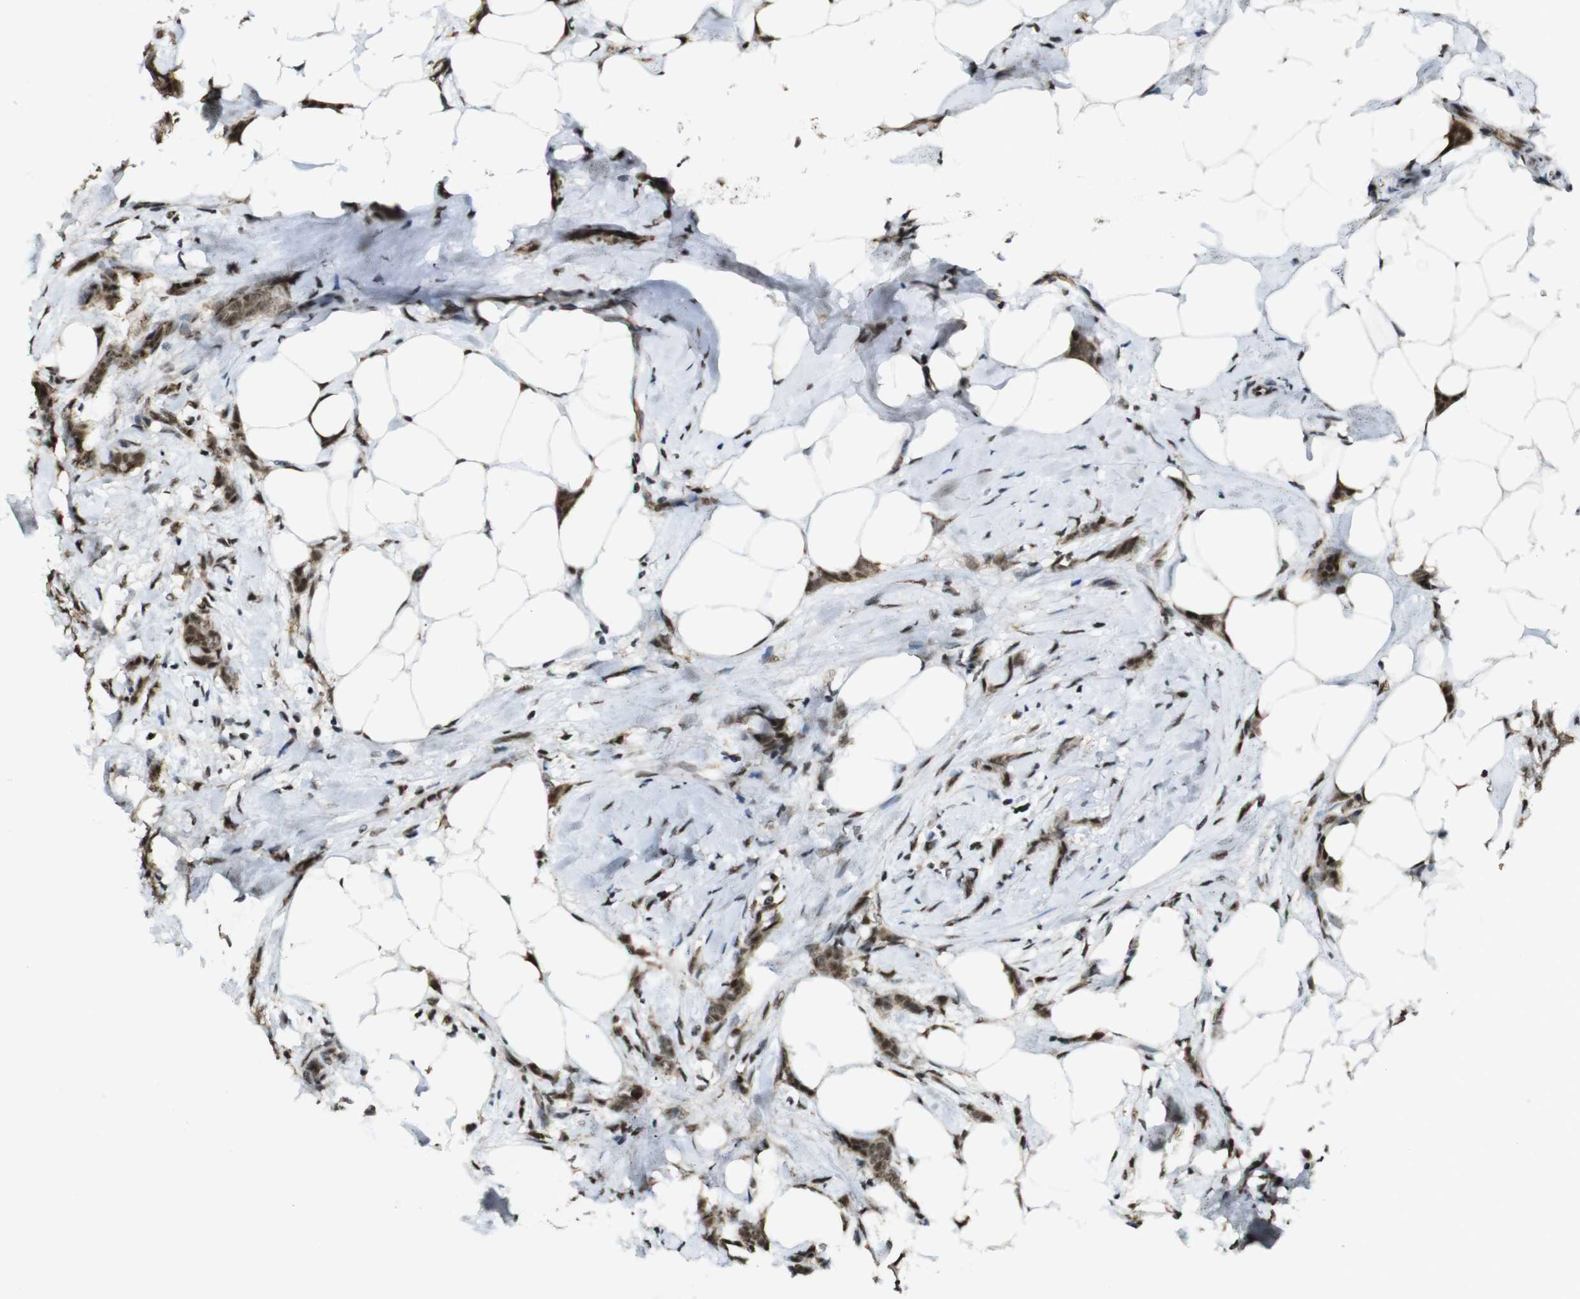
{"staining": {"intensity": "moderate", "quantity": ">75%", "location": "cytoplasmic/membranous,nuclear"}, "tissue": "breast cancer", "cell_type": "Tumor cells", "image_type": "cancer", "snomed": [{"axis": "morphology", "description": "Lobular carcinoma, in situ"}, {"axis": "morphology", "description": "Lobular carcinoma"}, {"axis": "topography", "description": "Breast"}], "caption": "The micrograph shows staining of breast lobular carcinoma in situ, revealing moderate cytoplasmic/membranous and nuclear protein expression (brown color) within tumor cells. (Stains: DAB (3,3'-diaminobenzidine) in brown, nuclei in blue, Microscopy: brightfield microscopy at high magnification).", "gene": "CSNK2B", "patient": {"sex": "female", "age": 41}}